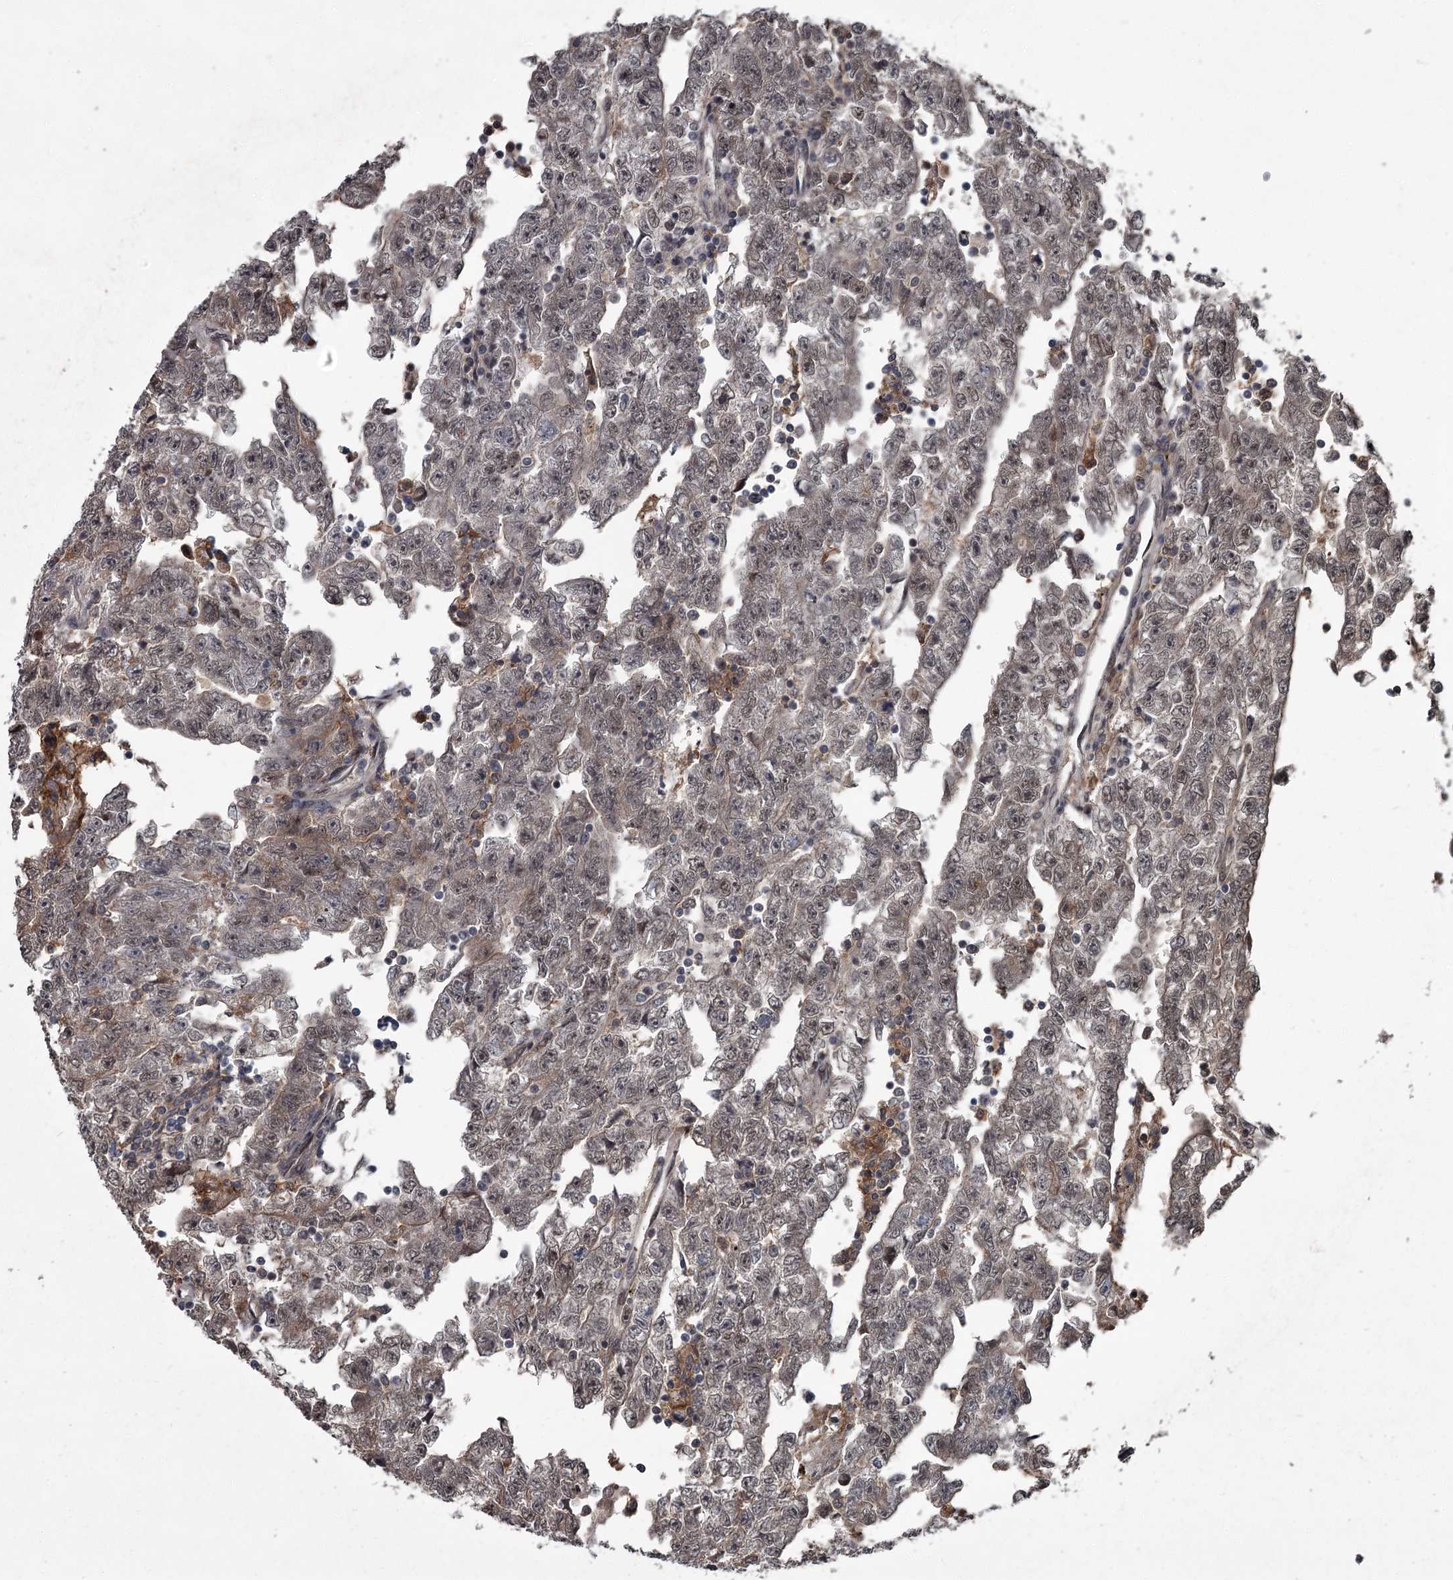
{"staining": {"intensity": "weak", "quantity": "25%-75%", "location": "nuclear"}, "tissue": "testis cancer", "cell_type": "Tumor cells", "image_type": "cancer", "snomed": [{"axis": "morphology", "description": "Carcinoma, Embryonal, NOS"}, {"axis": "topography", "description": "Testis"}], "caption": "DAB immunohistochemical staining of testis cancer (embryonal carcinoma) demonstrates weak nuclear protein staining in approximately 25%-75% of tumor cells.", "gene": "FLVCR2", "patient": {"sex": "male", "age": 25}}